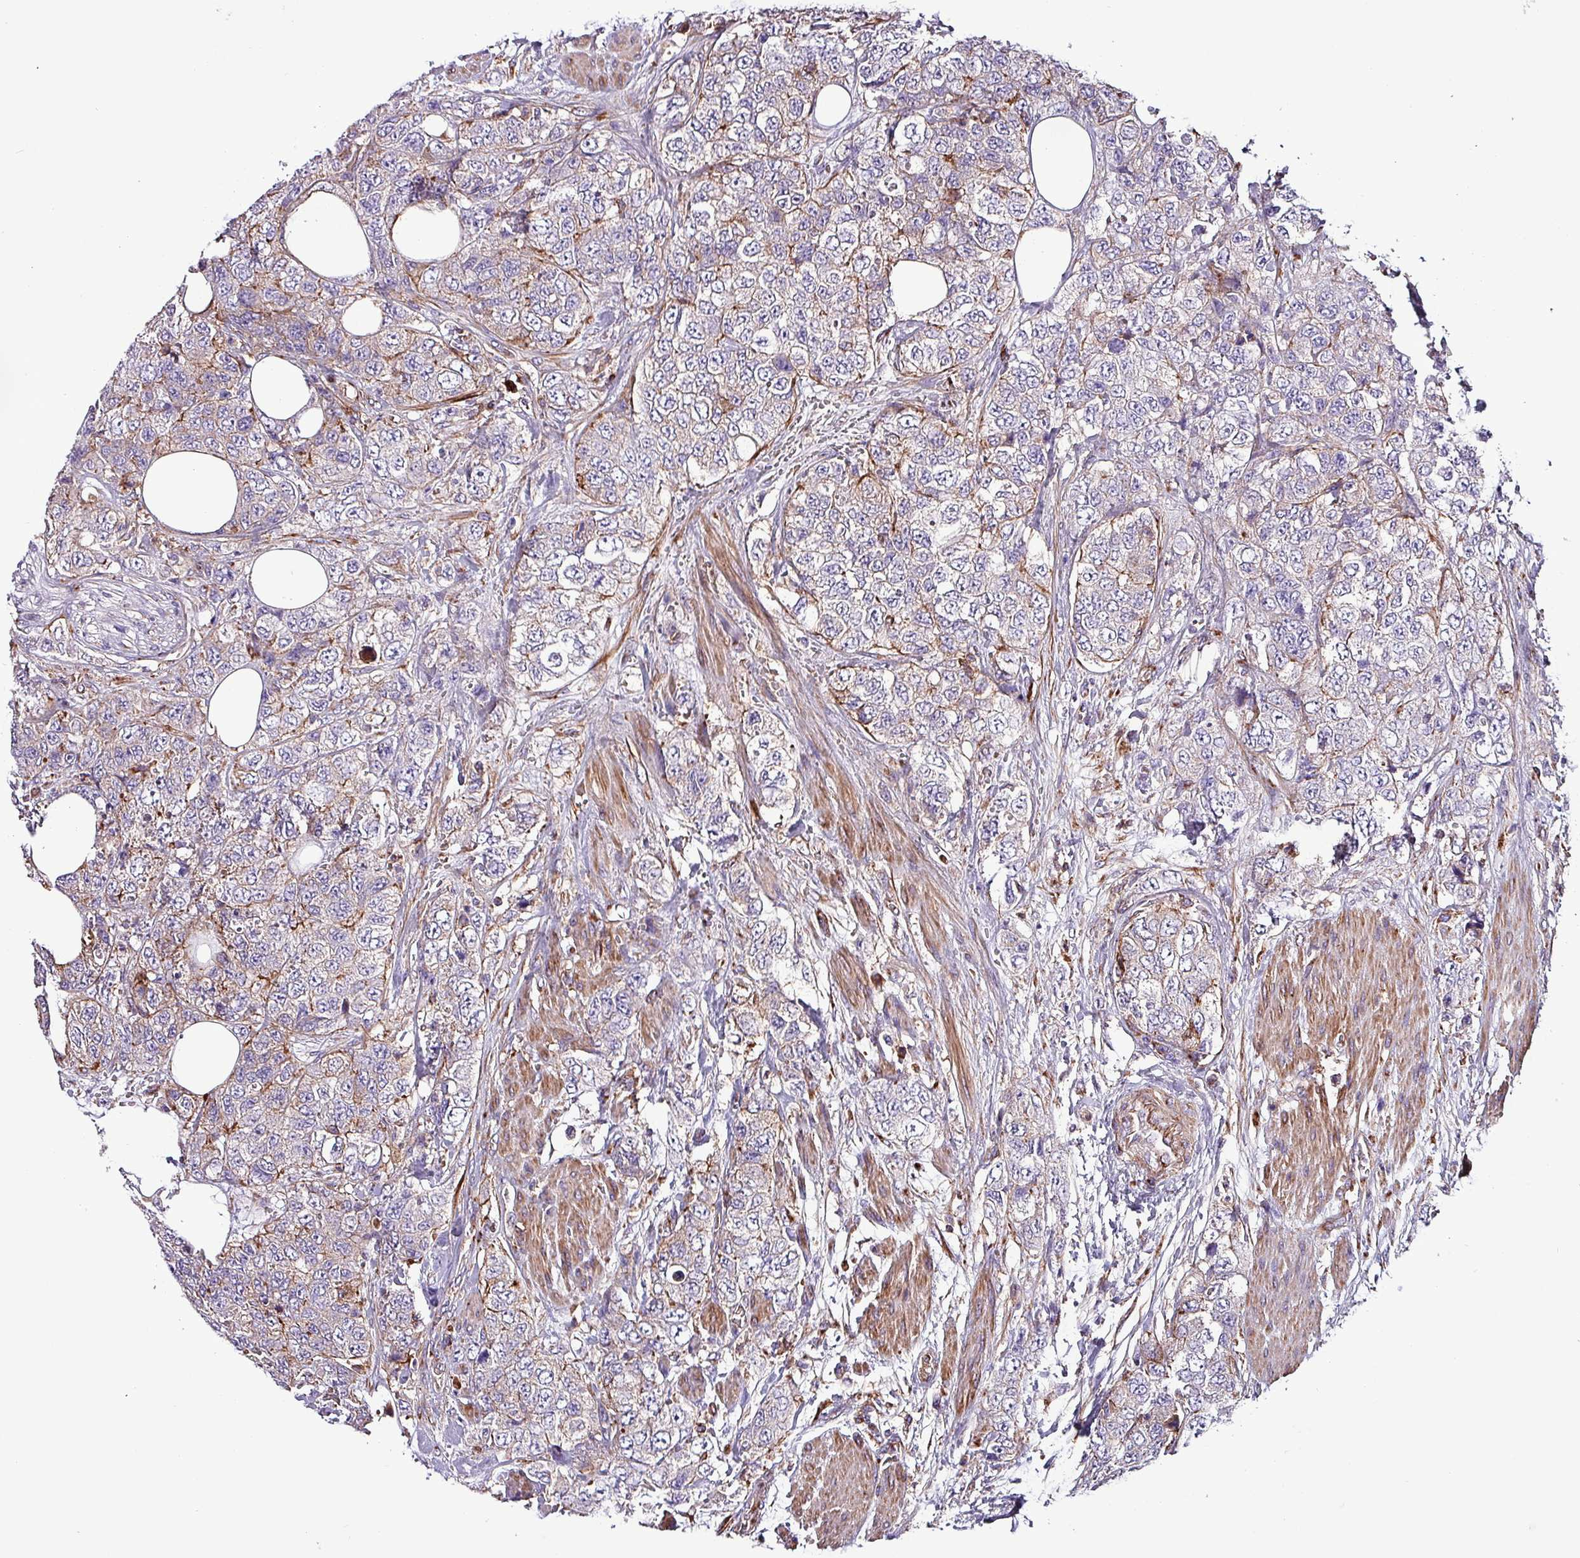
{"staining": {"intensity": "moderate", "quantity": "<25%", "location": "cytoplasmic/membranous"}, "tissue": "urothelial cancer", "cell_type": "Tumor cells", "image_type": "cancer", "snomed": [{"axis": "morphology", "description": "Urothelial carcinoma, High grade"}, {"axis": "topography", "description": "Urinary bladder"}], "caption": "Protein expression analysis of urothelial carcinoma (high-grade) shows moderate cytoplasmic/membranous expression in approximately <25% of tumor cells. (DAB = brown stain, brightfield microscopy at high magnification).", "gene": "VAMP4", "patient": {"sex": "female", "age": 78}}